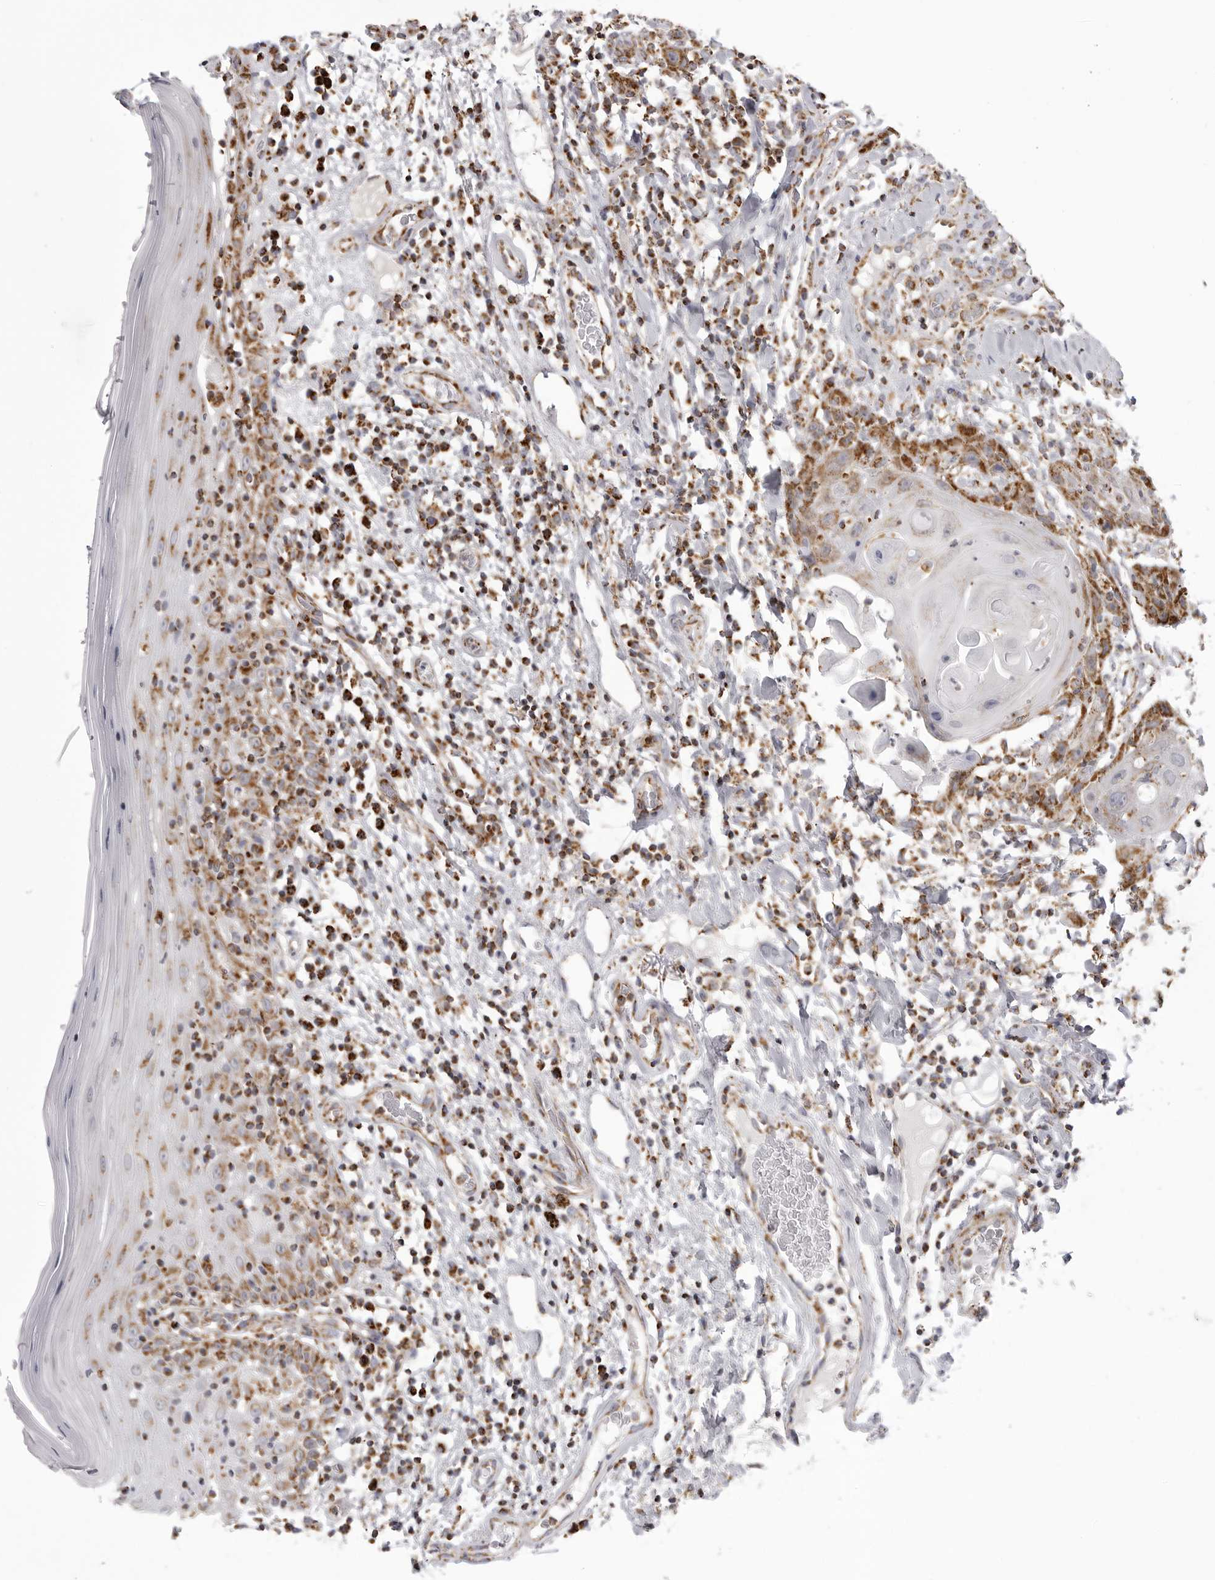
{"staining": {"intensity": "moderate", "quantity": ">75%", "location": "cytoplasmic/membranous"}, "tissue": "oral mucosa", "cell_type": "Squamous epithelial cells", "image_type": "normal", "snomed": [{"axis": "morphology", "description": "Normal tissue, NOS"}, {"axis": "morphology", "description": "Squamous cell carcinoma, NOS"}, {"axis": "topography", "description": "Skeletal muscle"}, {"axis": "topography", "description": "Oral tissue"}], "caption": "There is medium levels of moderate cytoplasmic/membranous positivity in squamous epithelial cells of benign oral mucosa, as demonstrated by immunohistochemical staining (brown color).", "gene": "TUFM", "patient": {"sex": "male", "age": 71}}